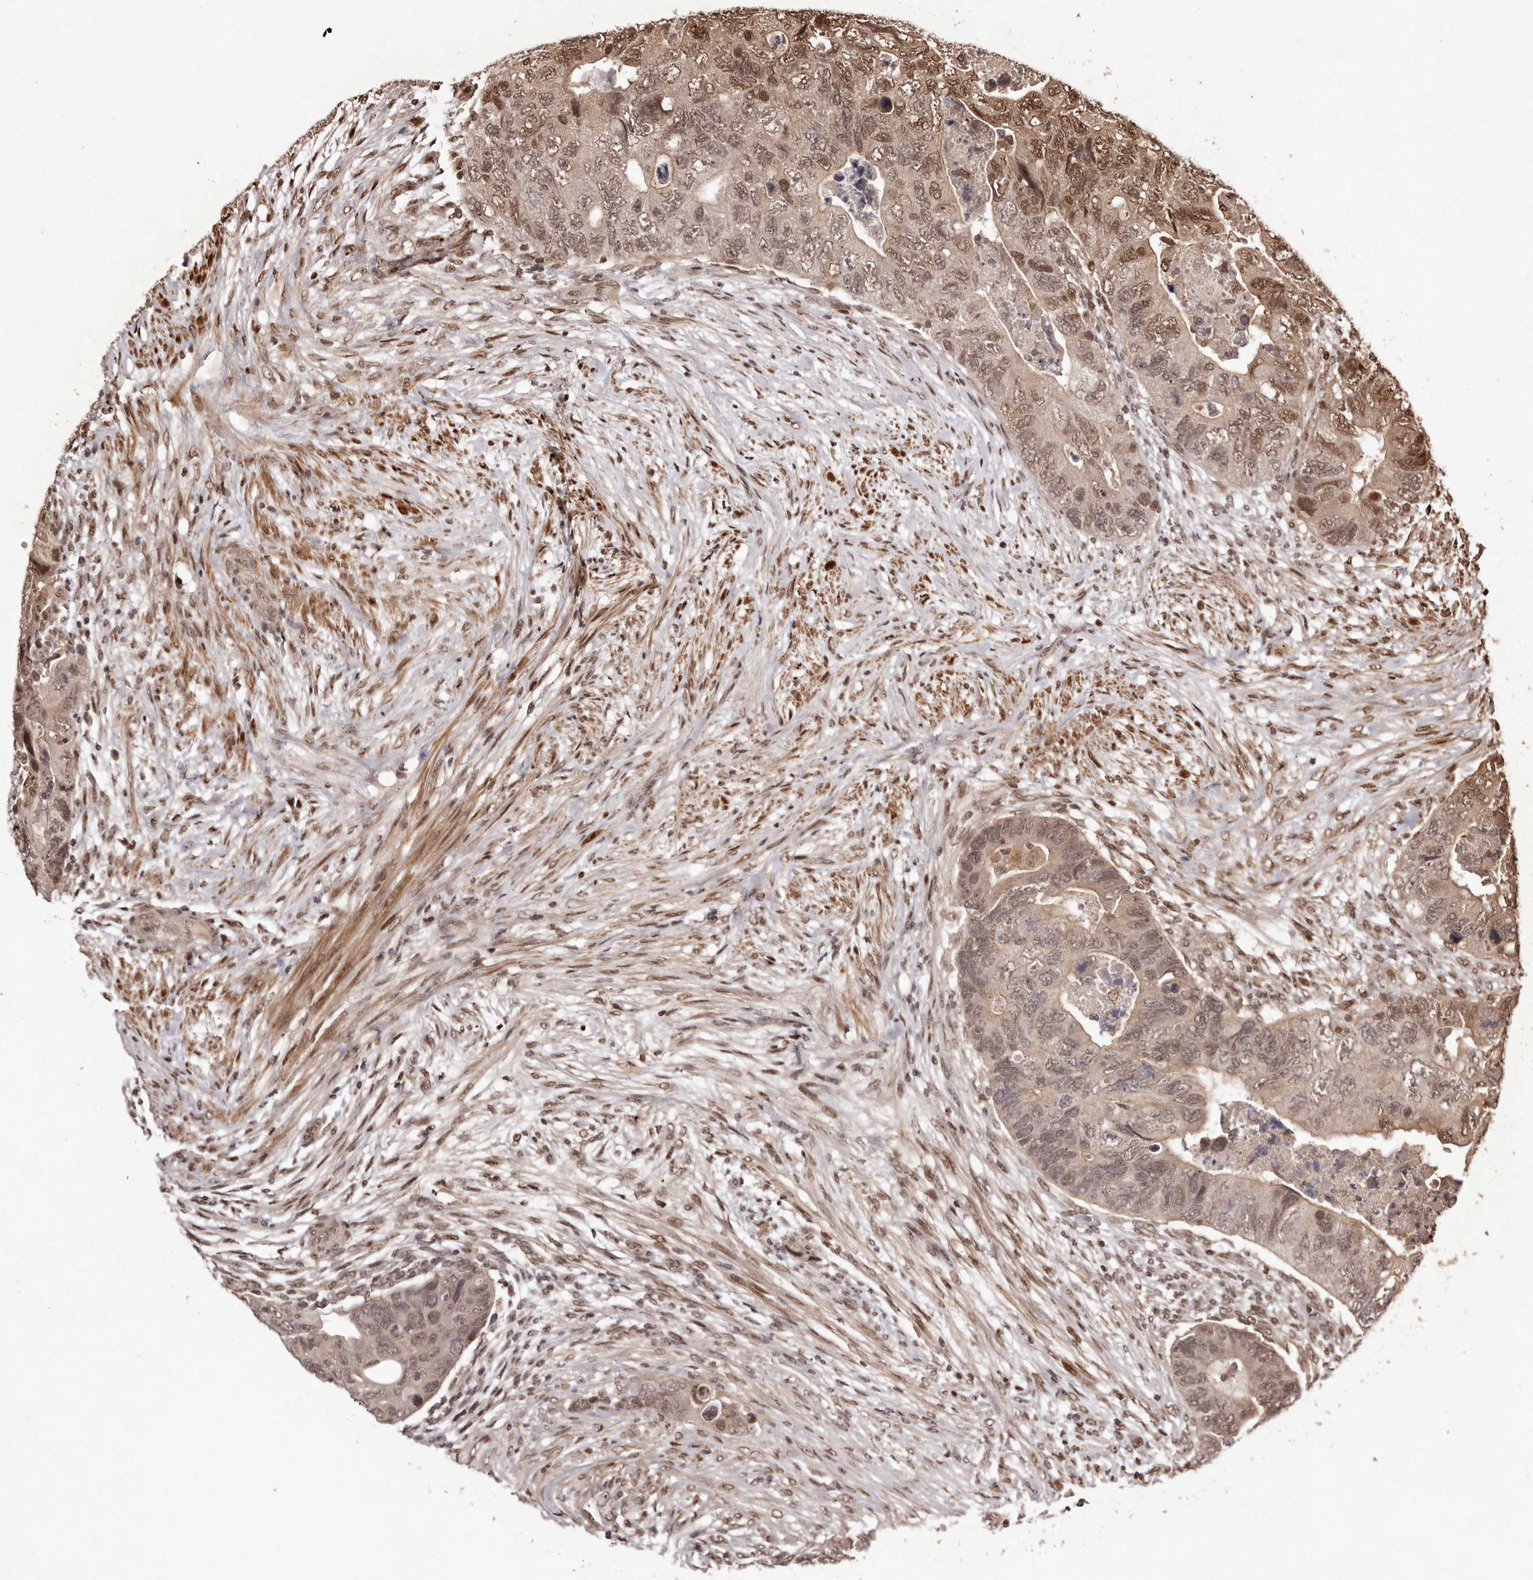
{"staining": {"intensity": "moderate", "quantity": ">75%", "location": "nuclear"}, "tissue": "colorectal cancer", "cell_type": "Tumor cells", "image_type": "cancer", "snomed": [{"axis": "morphology", "description": "Adenocarcinoma, NOS"}, {"axis": "topography", "description": "Rectum"}], "caption": "IHC (DAB) staining of human adenocarcinoma (colorectal) shows moderate nuclear protein staining in approximately >75% of tumor cells.", "gene": "FBXO5", "patient": {"sex": "male", "age": 63}}